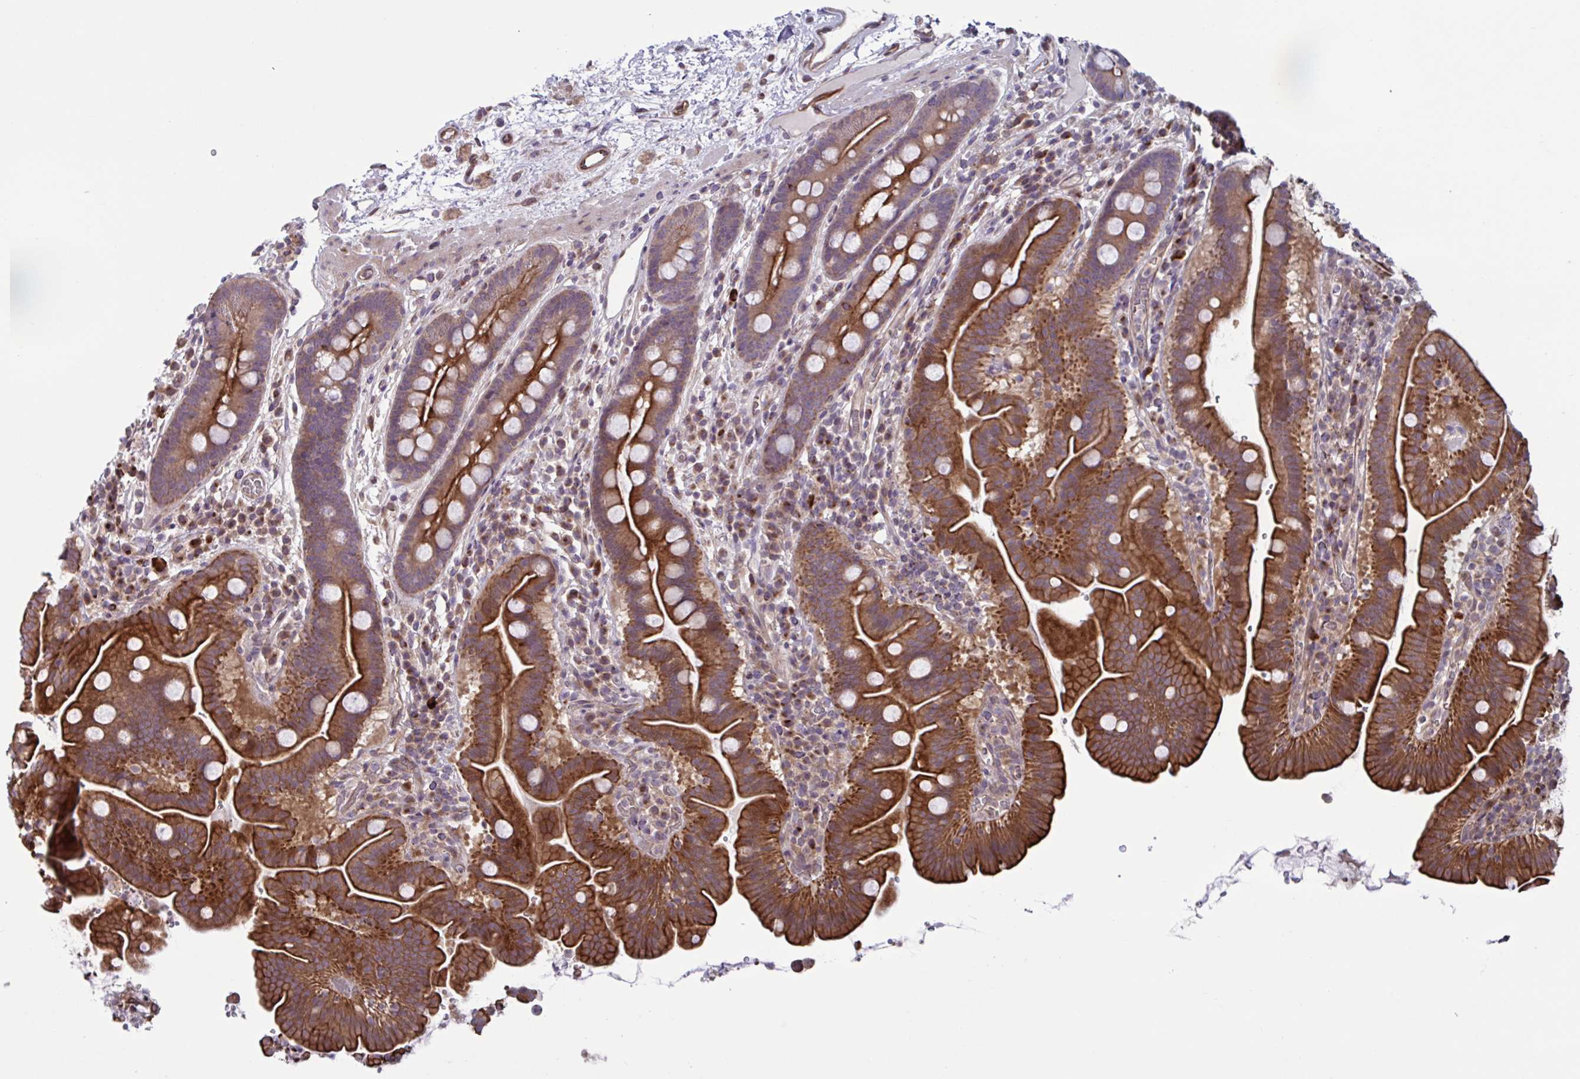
{"staining": {"intensity": "strong", "quantity": ">75%", "location": "cytoplasmic/membranous"}, "tissue": "small intestine", "cell_type": "Glandular cells", "image_type": "normal", "snomed": [{"axis": "morphology", "description": "Normal tissue, NOS"}, {"axis": "topography", "description": "Small intestine"}], "caption": "A histopathology image of human small intestine stained for a protein exhibits strong cytoplasmic/membranous brown staining in glandular cells. (DAB (3,3'-diaminobenzidine) = brown stain, brightfield microscopy at high magnification).", "gene": "GLTP", "patient": {"sex": "male", "age": 26}}